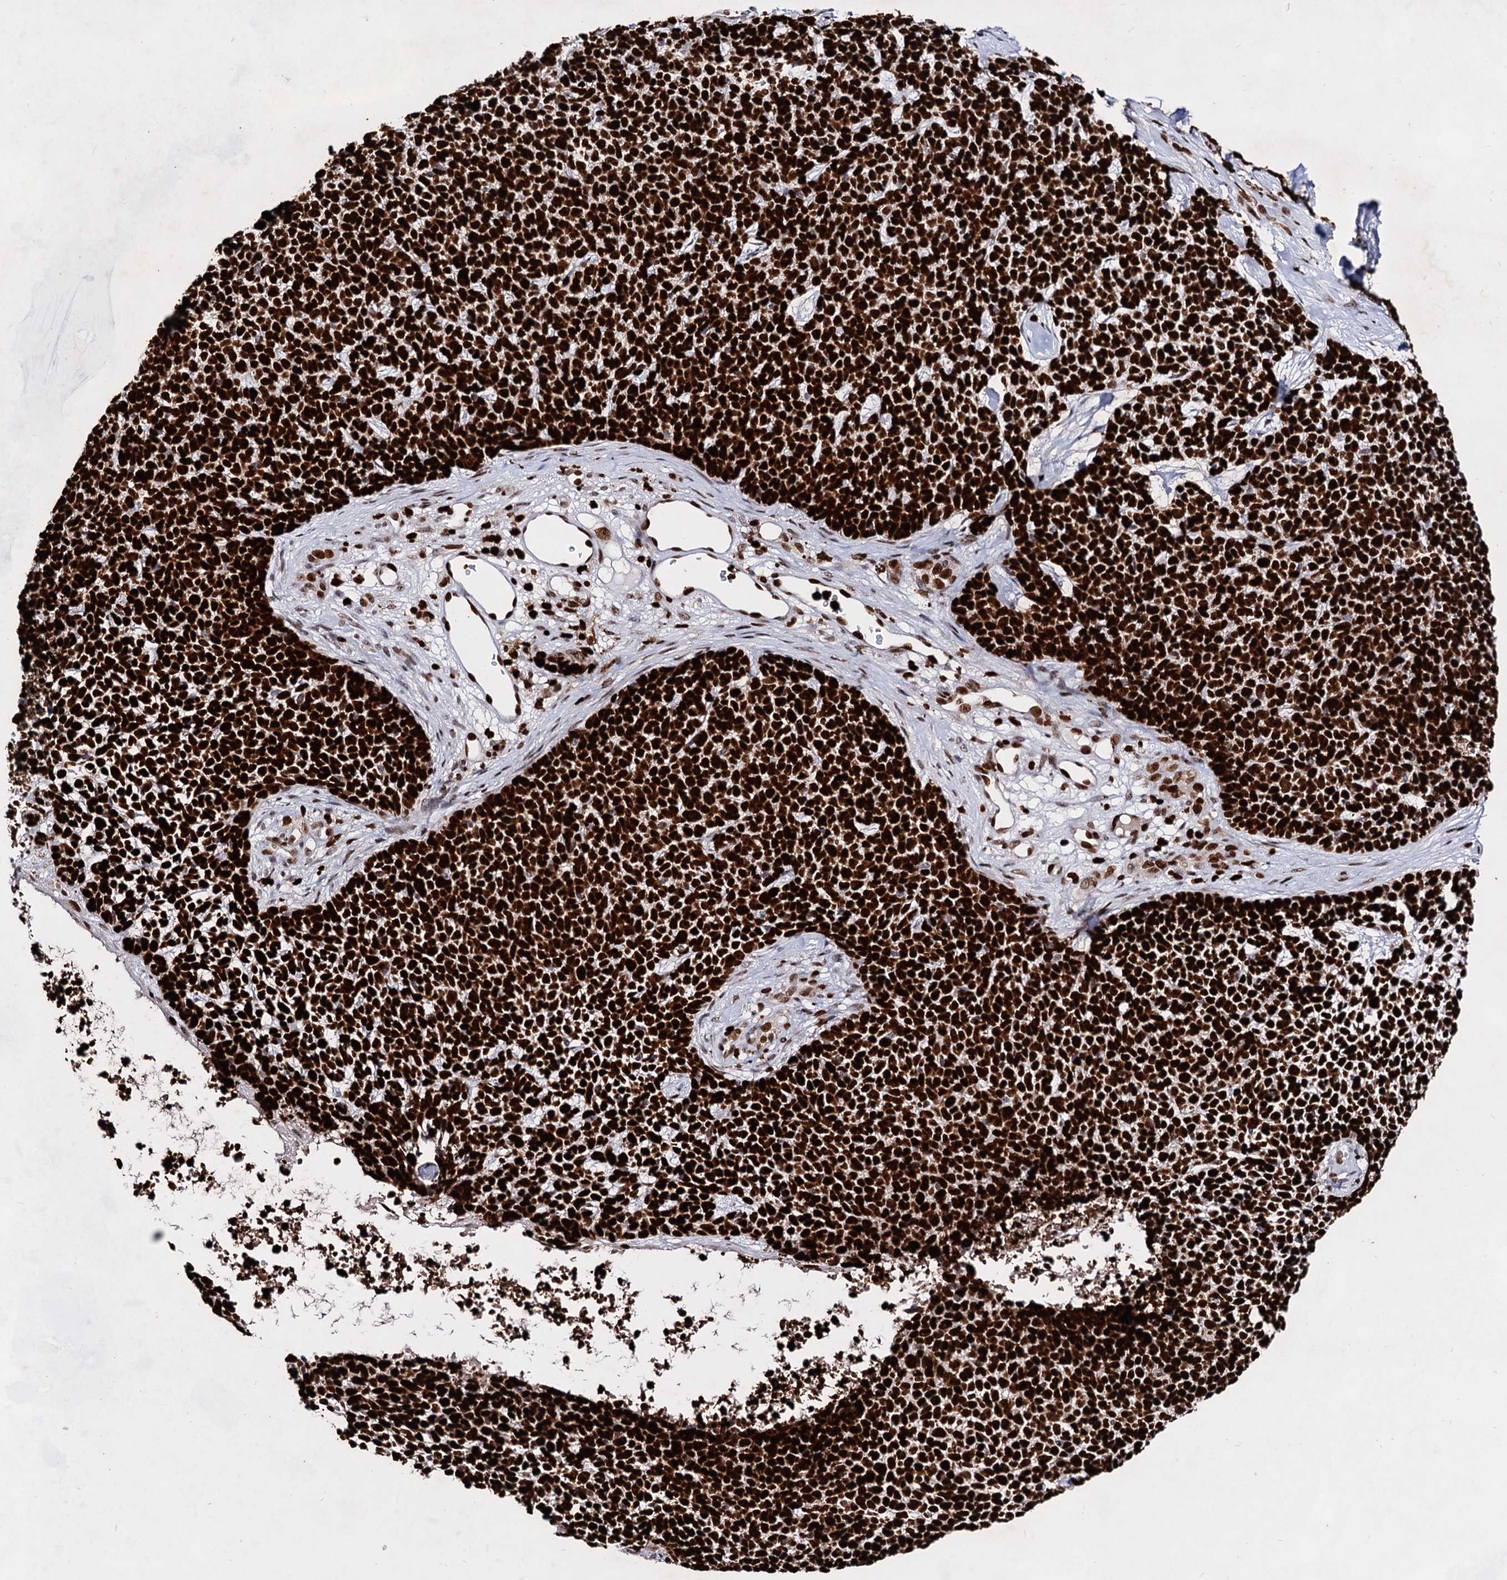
{"staining": {"intensity": "strong", "quantity": ">75%", "location": "nuclear"}, "tissue": "skin cancer", "cell_type": "Tumor cells", "image_type": "cancer", "snomed": [{"axis": "morphology", "description": "Basal cell carcinoma"}, {"axis": "topography", "description": "Skin"}], "caption": "An IHC histopathology image of neoplastic tissue is shown. Protein staining in brown highlights strong nuclear positivity in skin cancer (basal cell carcinoma) within tumor cells. (Brightfield microscopy of DAB IHC at high magnification).", "gene": "HMGB2", "patient": {"sex": "female", "age": 84}}